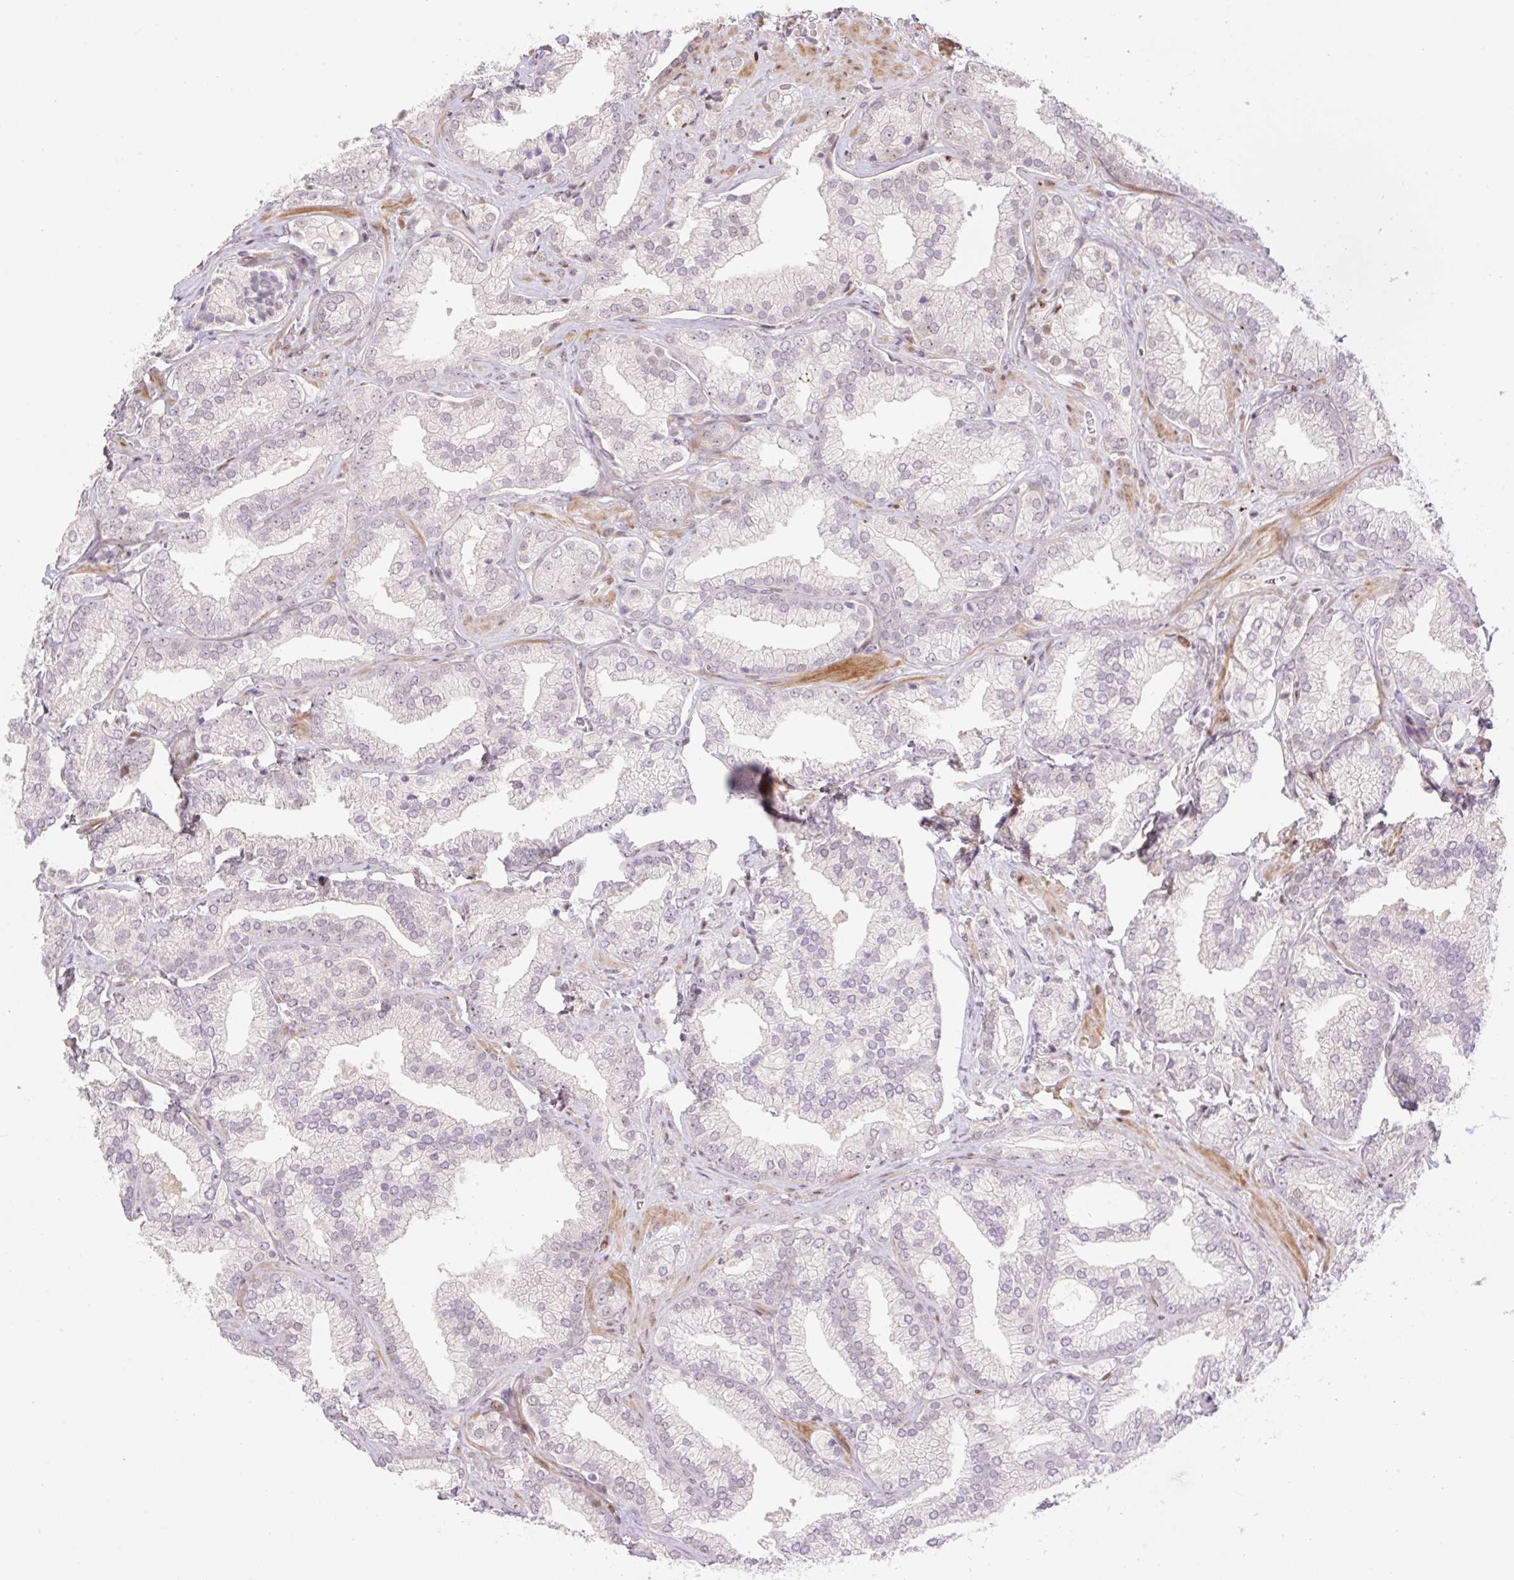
{"staining": {"intensity": "negative", "quantity": "none", "location": "none"}, "tissue": "prostate cancer", "cell_type": "Tumor cells", "image_type": "cancer", "snomed": [{"axis": "morphology", "description": "Adenocarcinoma, High grade"}, {"axis": "topography", "description": "Prostate"}], "caption": "Prostate cancer stained for a protein using IHC demonstrates no positivity tumor cells.", "gene": "RIPPLY3", "patient": {"sex": "male", "age": 68}}